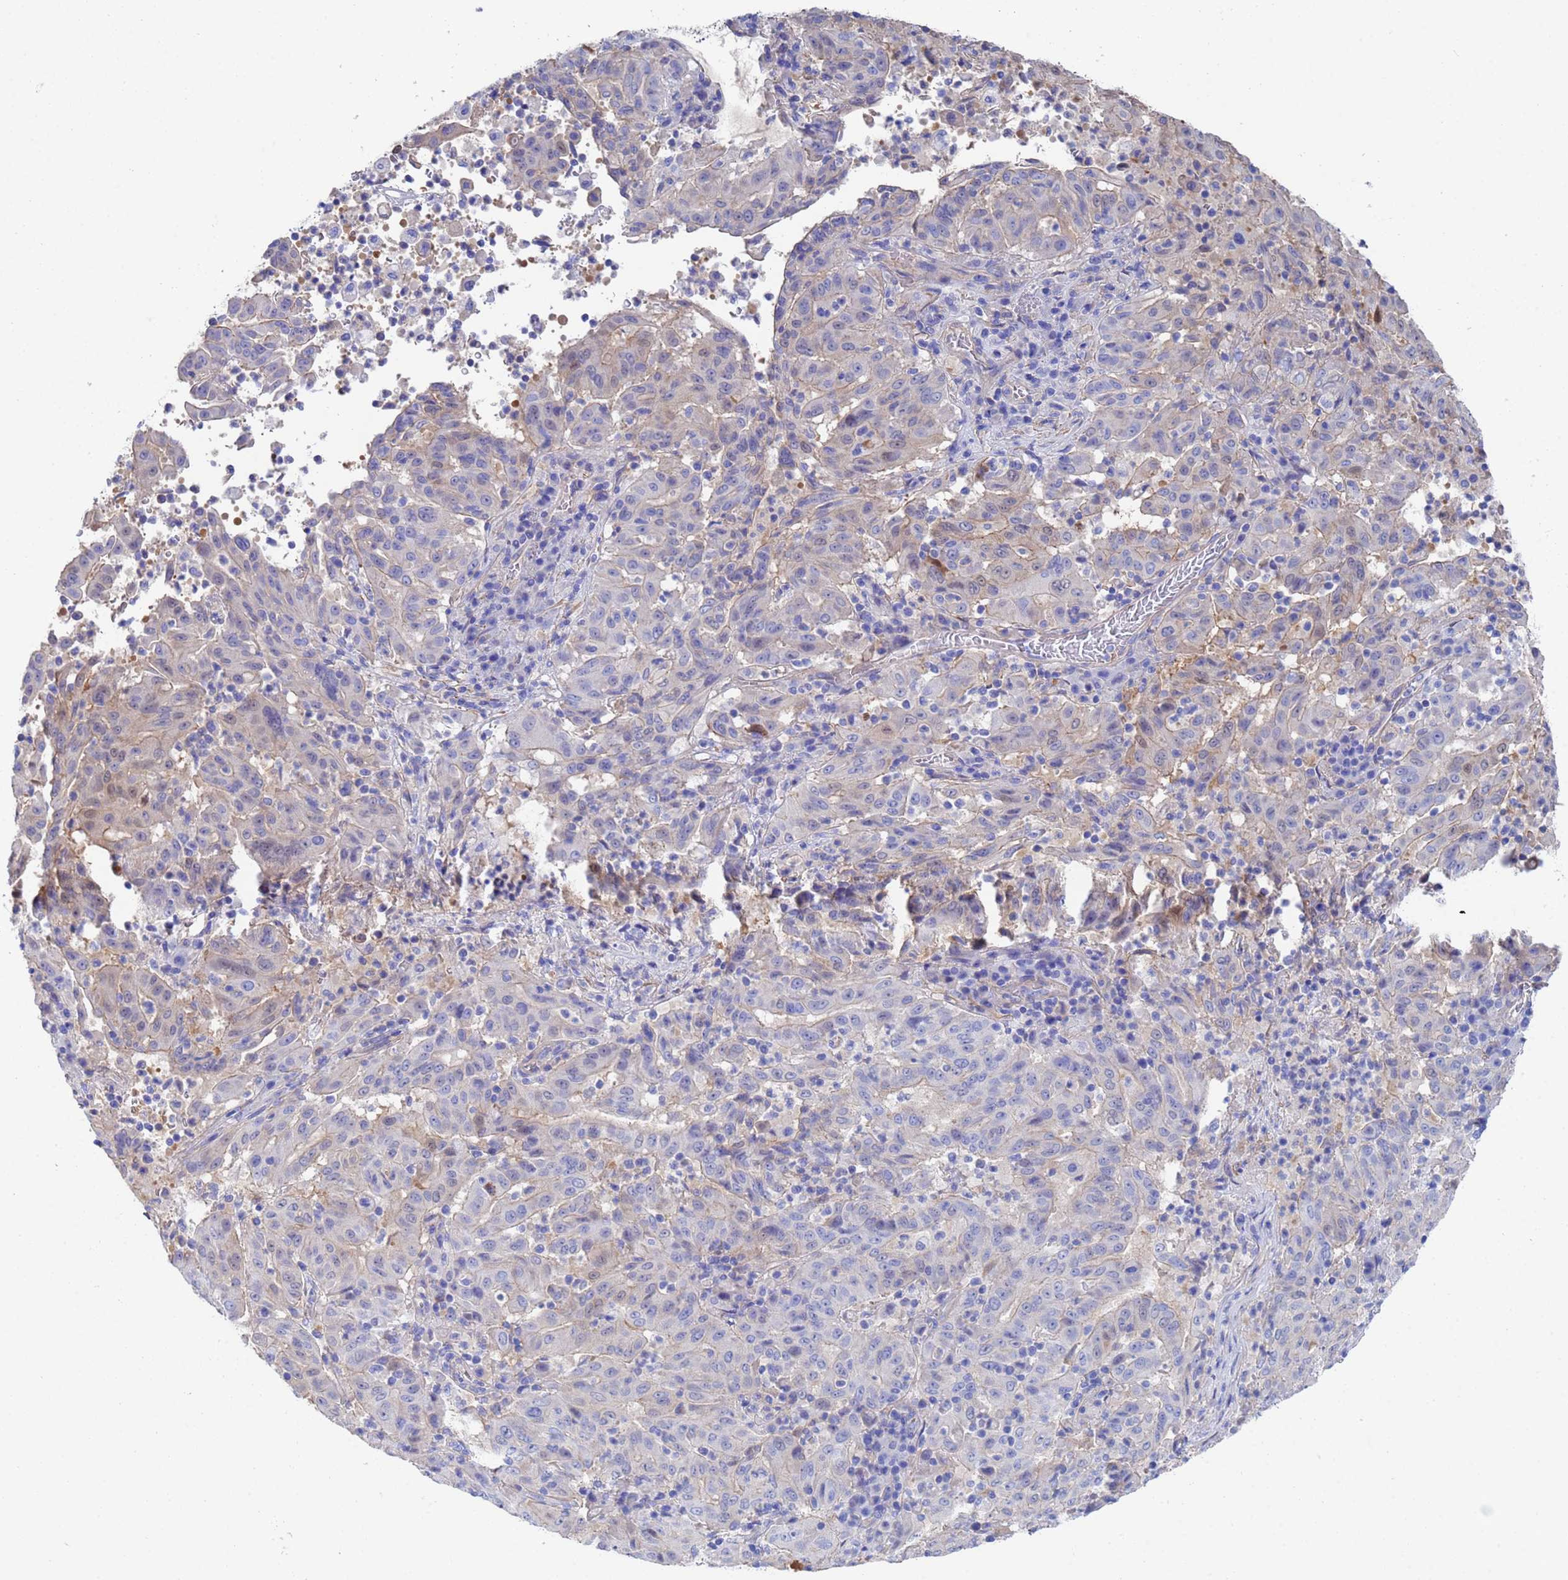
{"staining": {"intensity": "weak", "quantity": "<25%", "location": "cytoplasmic/membranous"}, "tissue": "pancreatic cancer", "cell_type": "Tumor cells", "image_type": "cancer", "snomed": [{"axis": "morphology", "description": "Adenocarcinoma, NOS"}, {"axis": "topography", "description": "Pancreas"}], "caption": "This photomicrograph is of adenocarcinoma (pancreatic) stained with immunohistochemistry to label a protein in brown with the nuclei are counter-stained blue. There is no staining in tumor cells.", "gene": "CST4", "patient": {"sex": "male", "age": 63}}